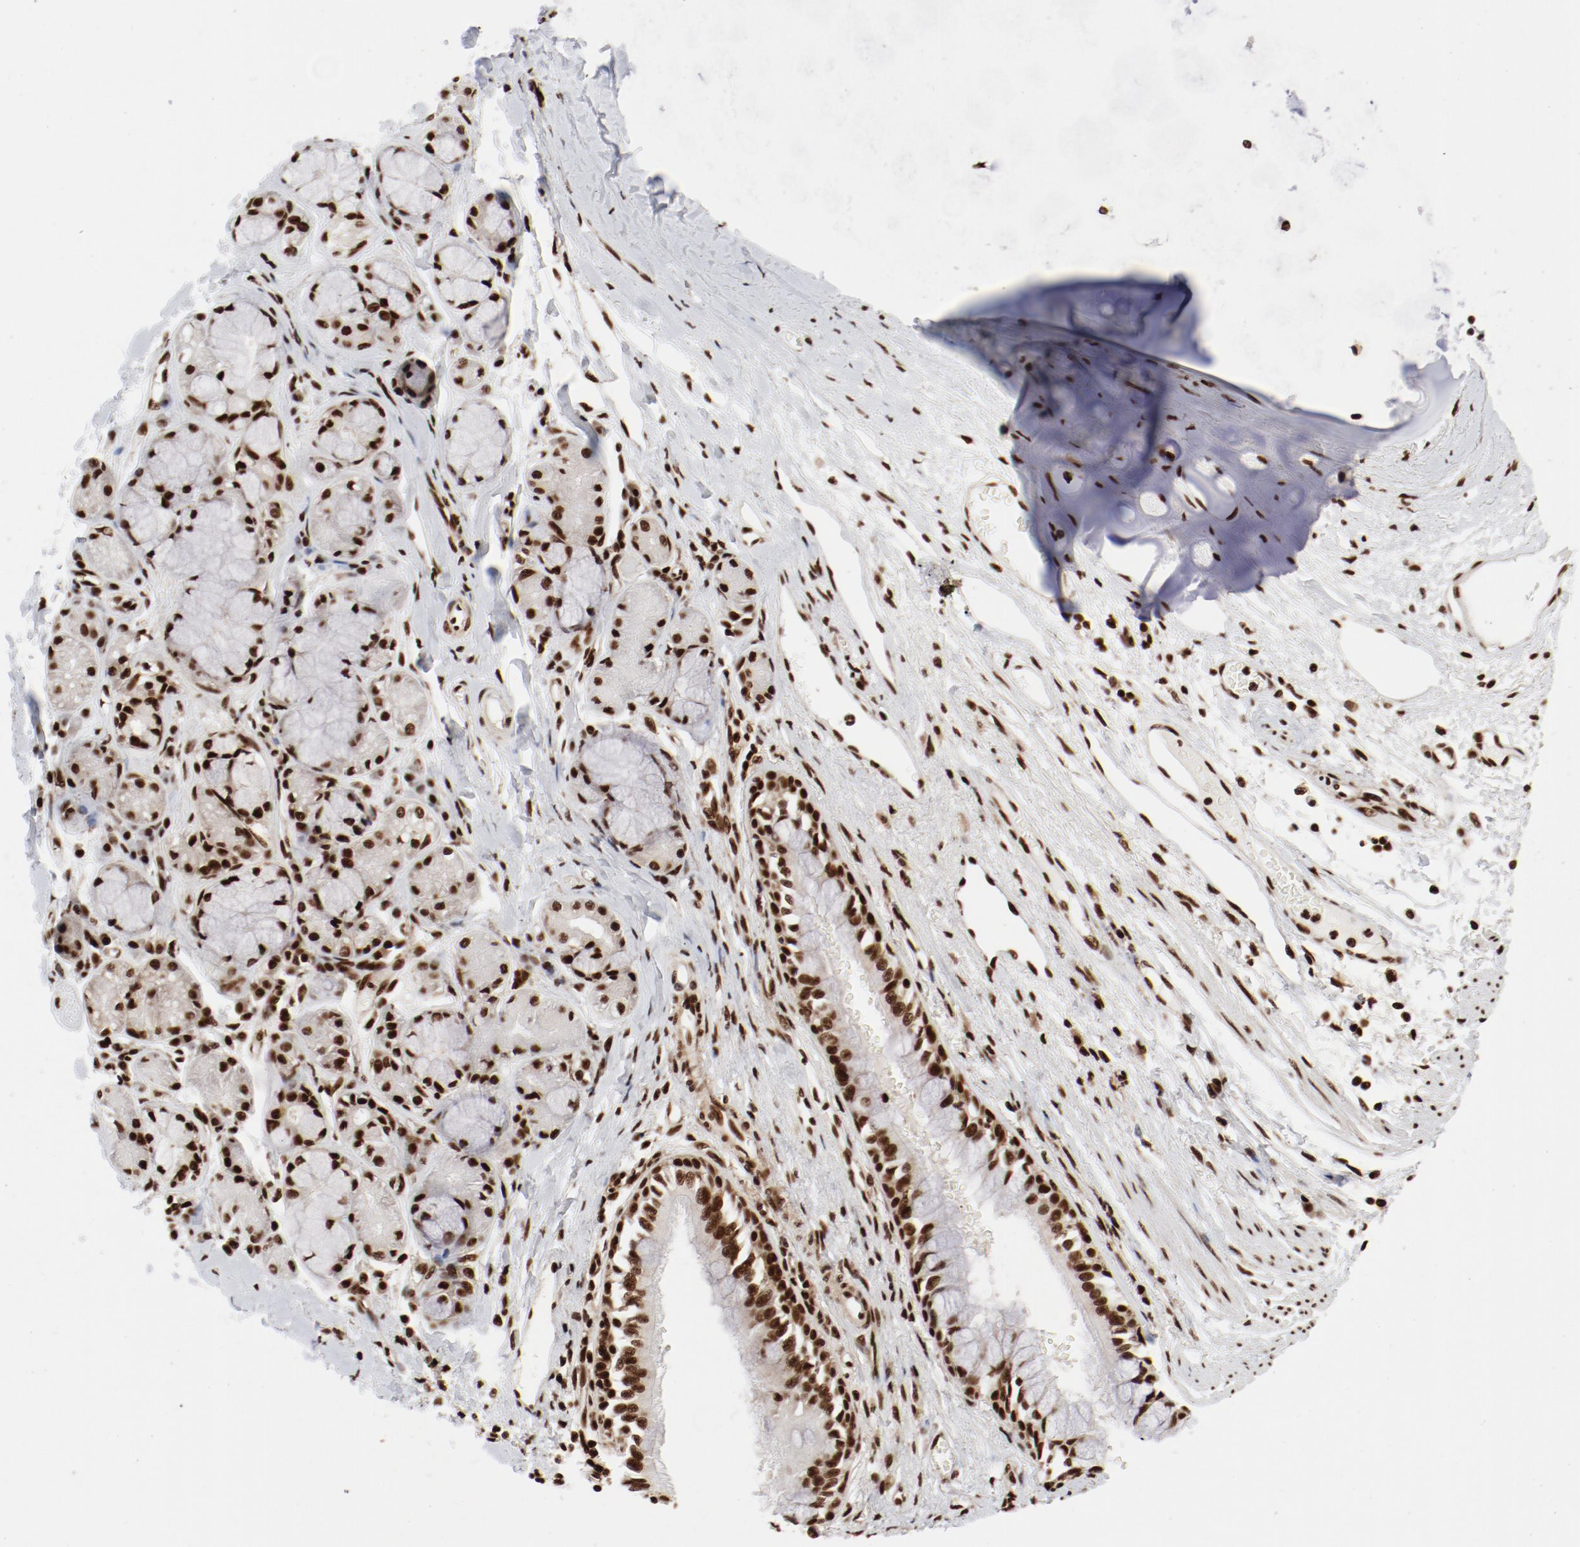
{"staining": {"intensity": "strong", "quantity": ">75%", "location": "nuclear"}, "tissue": "bronchus", "cell_type": "Respiratory epithelial cells", "image_type": "normal", "snomed": [{"axis": "morphology", "description": "Normal tissue, NOS"}, {"axis": "topography", "description": "Bronchus"}, {"axis": "topography", "description": "Lung"}], "caption": "IHC micrograph of benign human bronchus stained for a protein (brown), which shows high levels of strong nuclear expression in approximately >75% of respiratory epithelial cells.", "gene": "NFYB", "patient": {"sex": "female", "age": 56}}